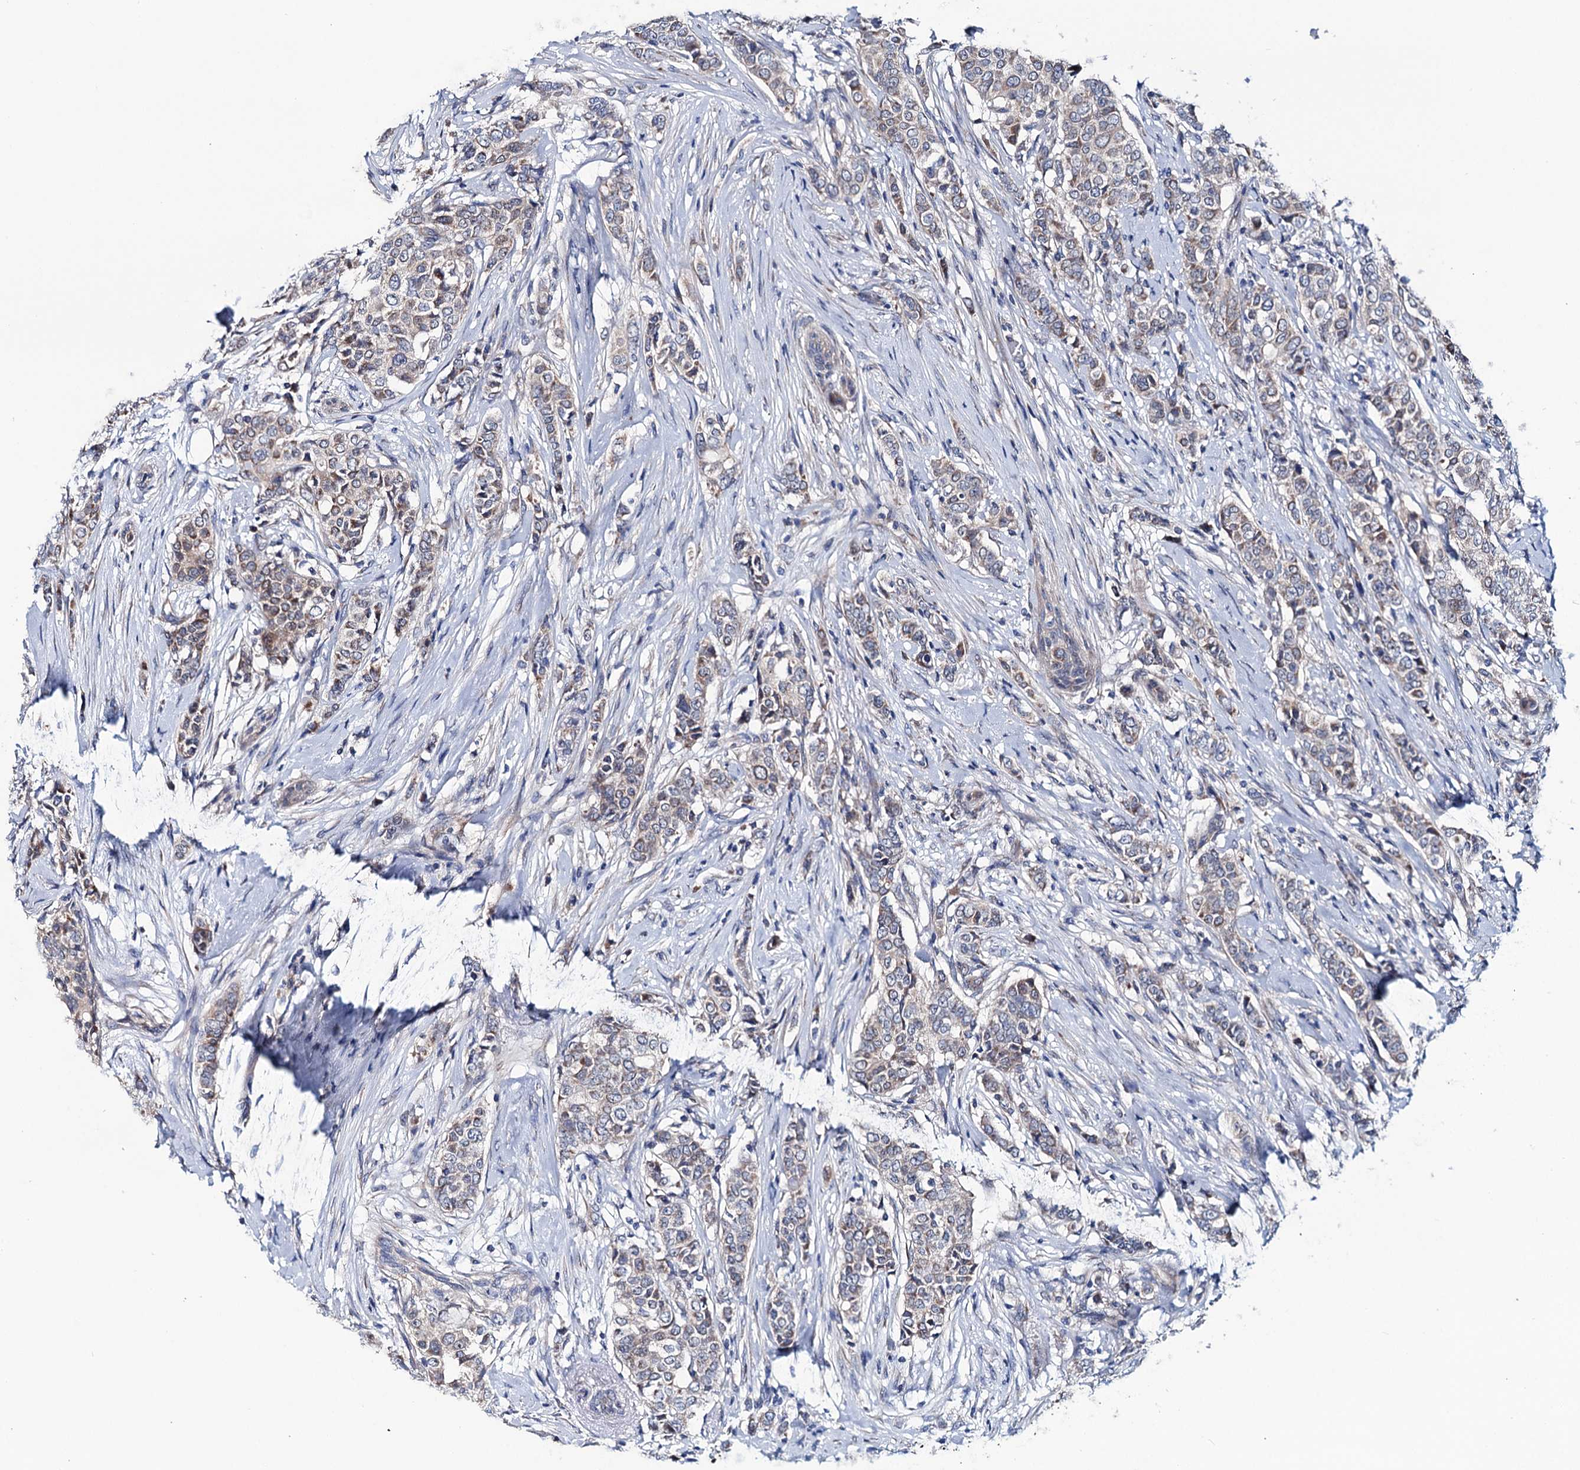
{"staining": {"intensity": "weak", "quantity": "<25%", "location": "cytoplasmic/membranous"}, "tissue": "breast cancer", "cell_type": "Tumor cells", "image_type": "cancer", "snomed": [{"axis": "morphology", "description": "Lobular carcinoma"}, {"axis": "topography", "description": "Breast"}], "caption": "Tumor cells are negative for protein expression in human breast cancer. (DAB (3,3'-diaminobenzidine) immunohistochemistry with hematoxylin counter stain).", "gene": "EYA4", "patient": {"sex": "female", "age": 51}}